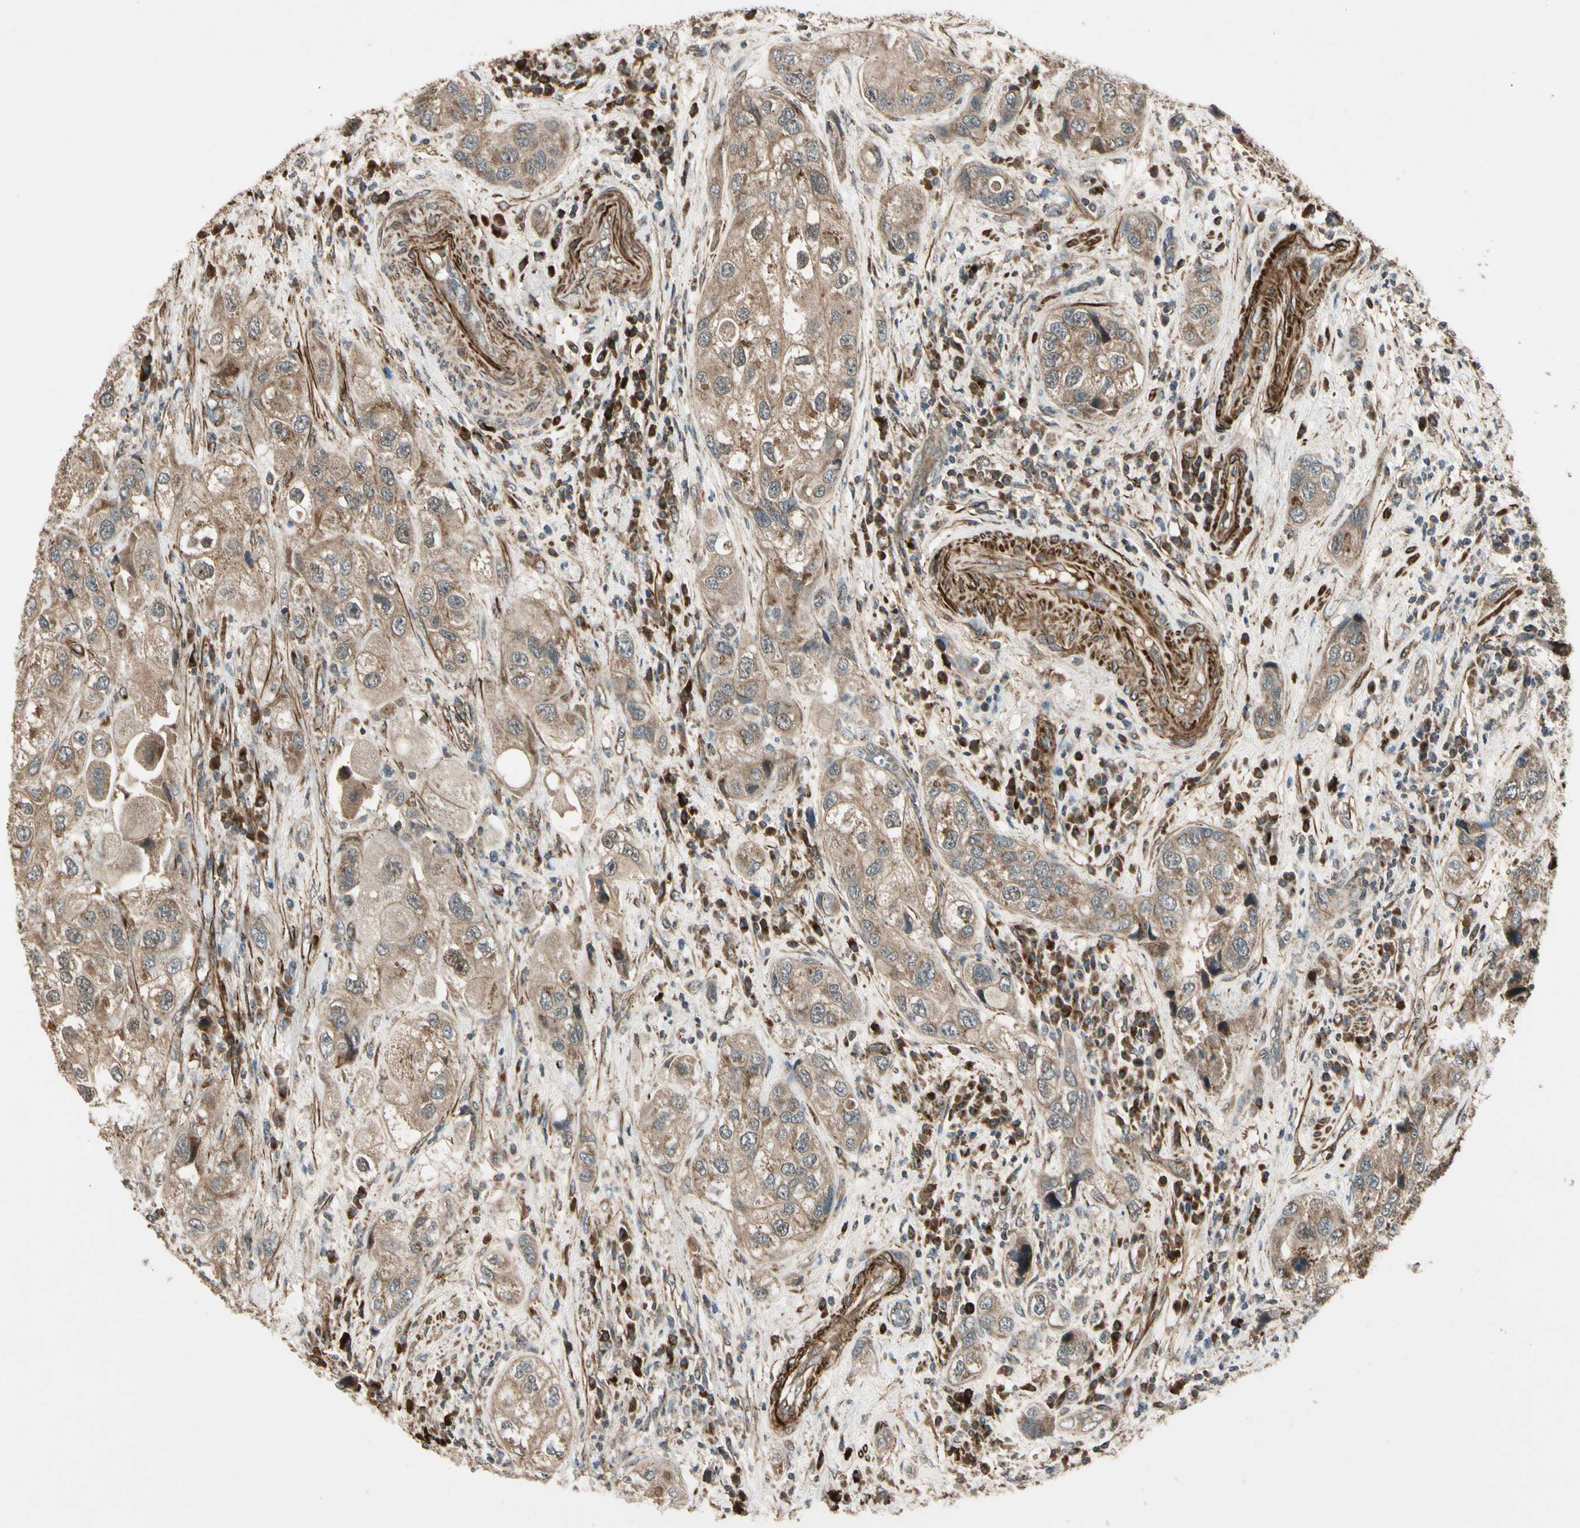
{"staining": {"intensity": "moderate", "quantity": ">75%", "location": "cytoplasmic/membranous"}, "tissue": "urothelial cancer", "cell_type": "Tumor cells", "image_type": "cancer", "snomed": [{"axis": "morphology", "description": "Urothelial carcinoma, High grade"}, {"axis": "topography", "description": "Urinary bladder"}], "caption": "The histopathology image demonstrates immunohistochemical staining of urothelial cancer. There is moderate cytoplasmic/membranous positivity is appreciated in about >75% of tumor cells.", "gene": "GCK", "patient": {"sex": "female", "age": 64}}